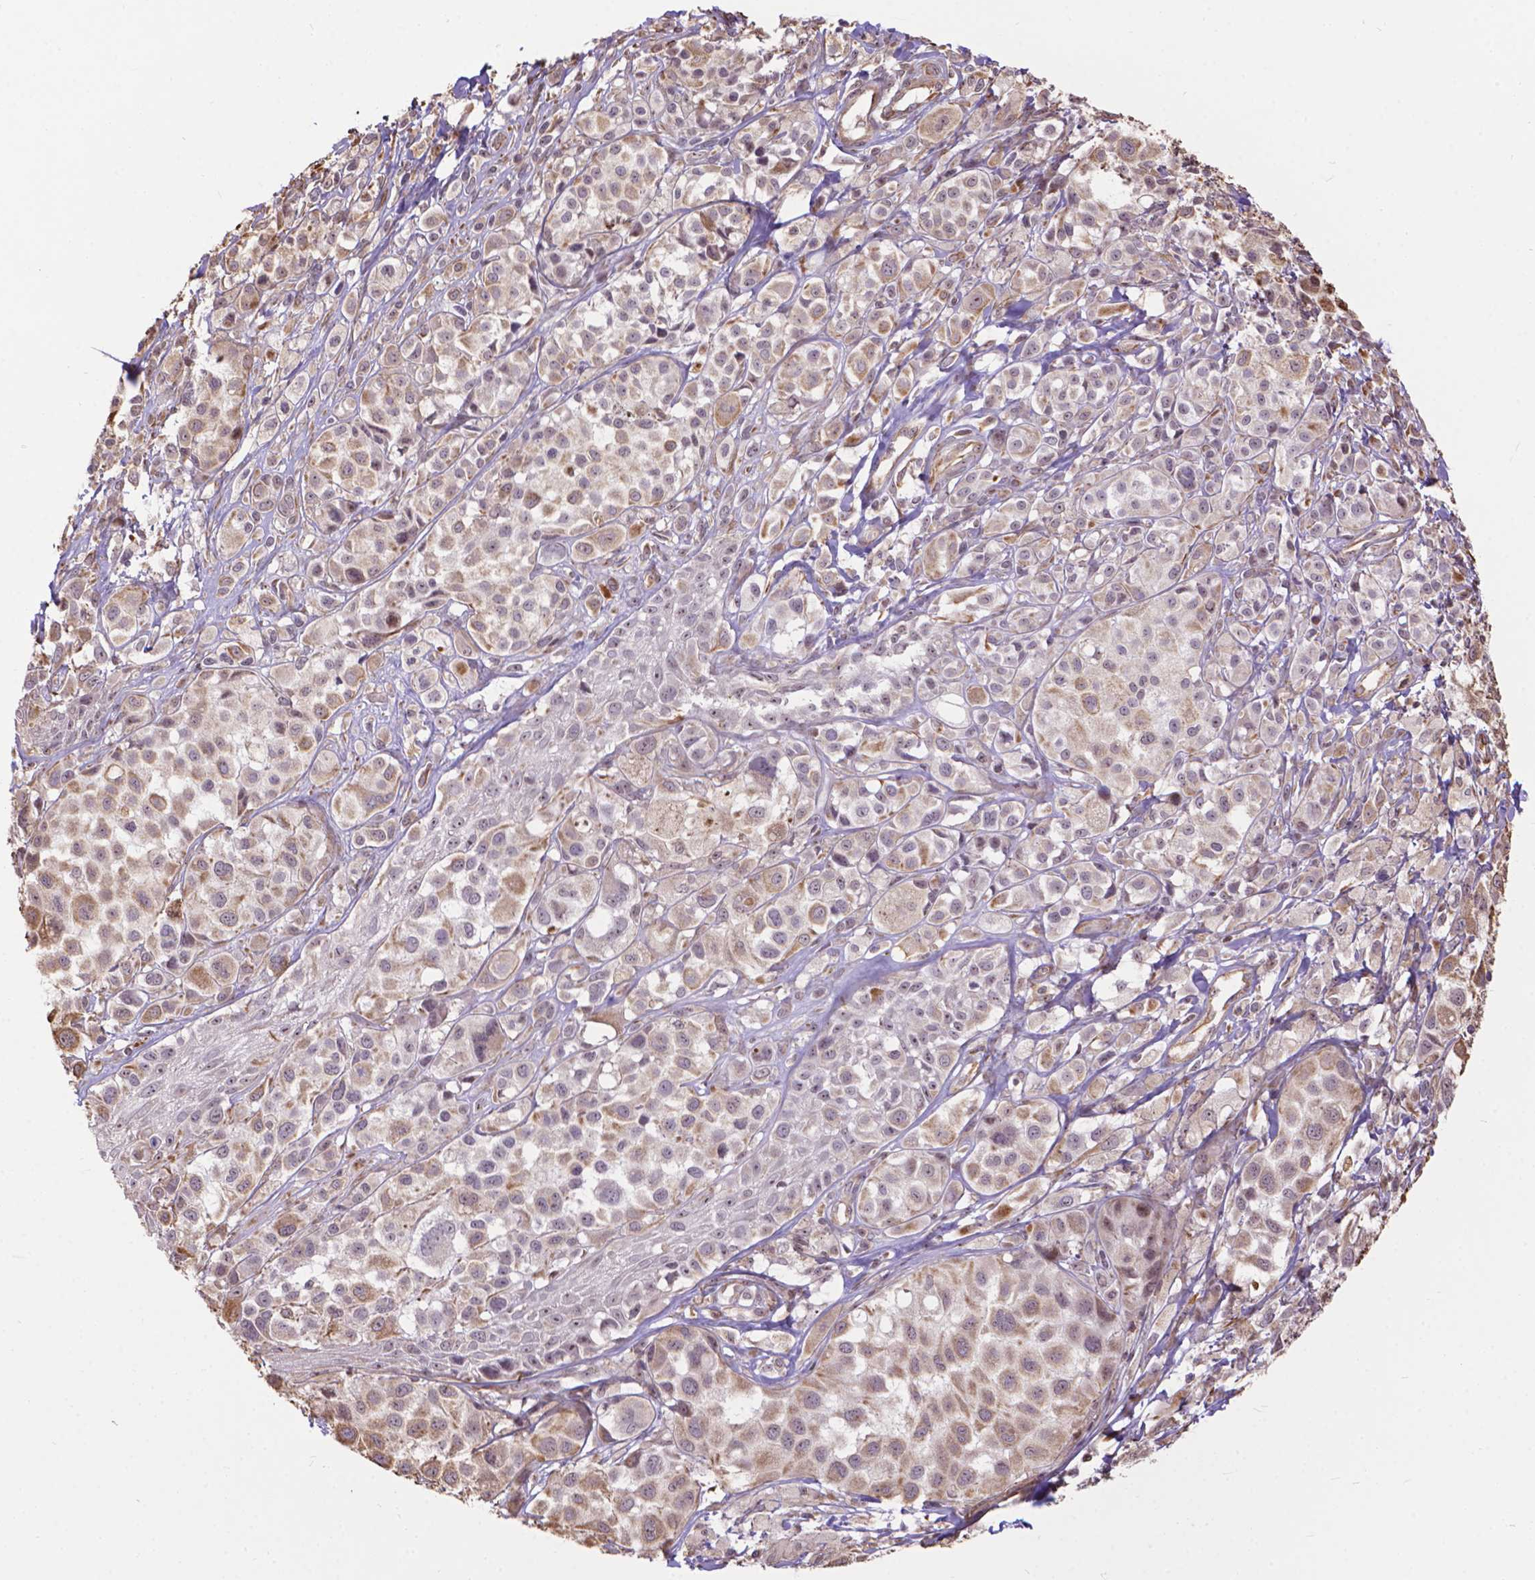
{"staining": {"intensity": "weak", "quantity": "<25%", "location": "cytoplasmic/membranous"}, "tissue": "melanoma", "cell_type": "Tumor cells", "image_type": "cancer", "snomed": [{"axis": "morphology", "description": "Malignant melanoma, NOS"}, {"axis": "topography", "description": "Skin"}], "caption": "An immunohistochemistry micrograph of melanoma is shown. There is no staining in tumor cells of melanoma.", "gene": "TMEM135", "patient": {"sex": "male", "age": 77}}